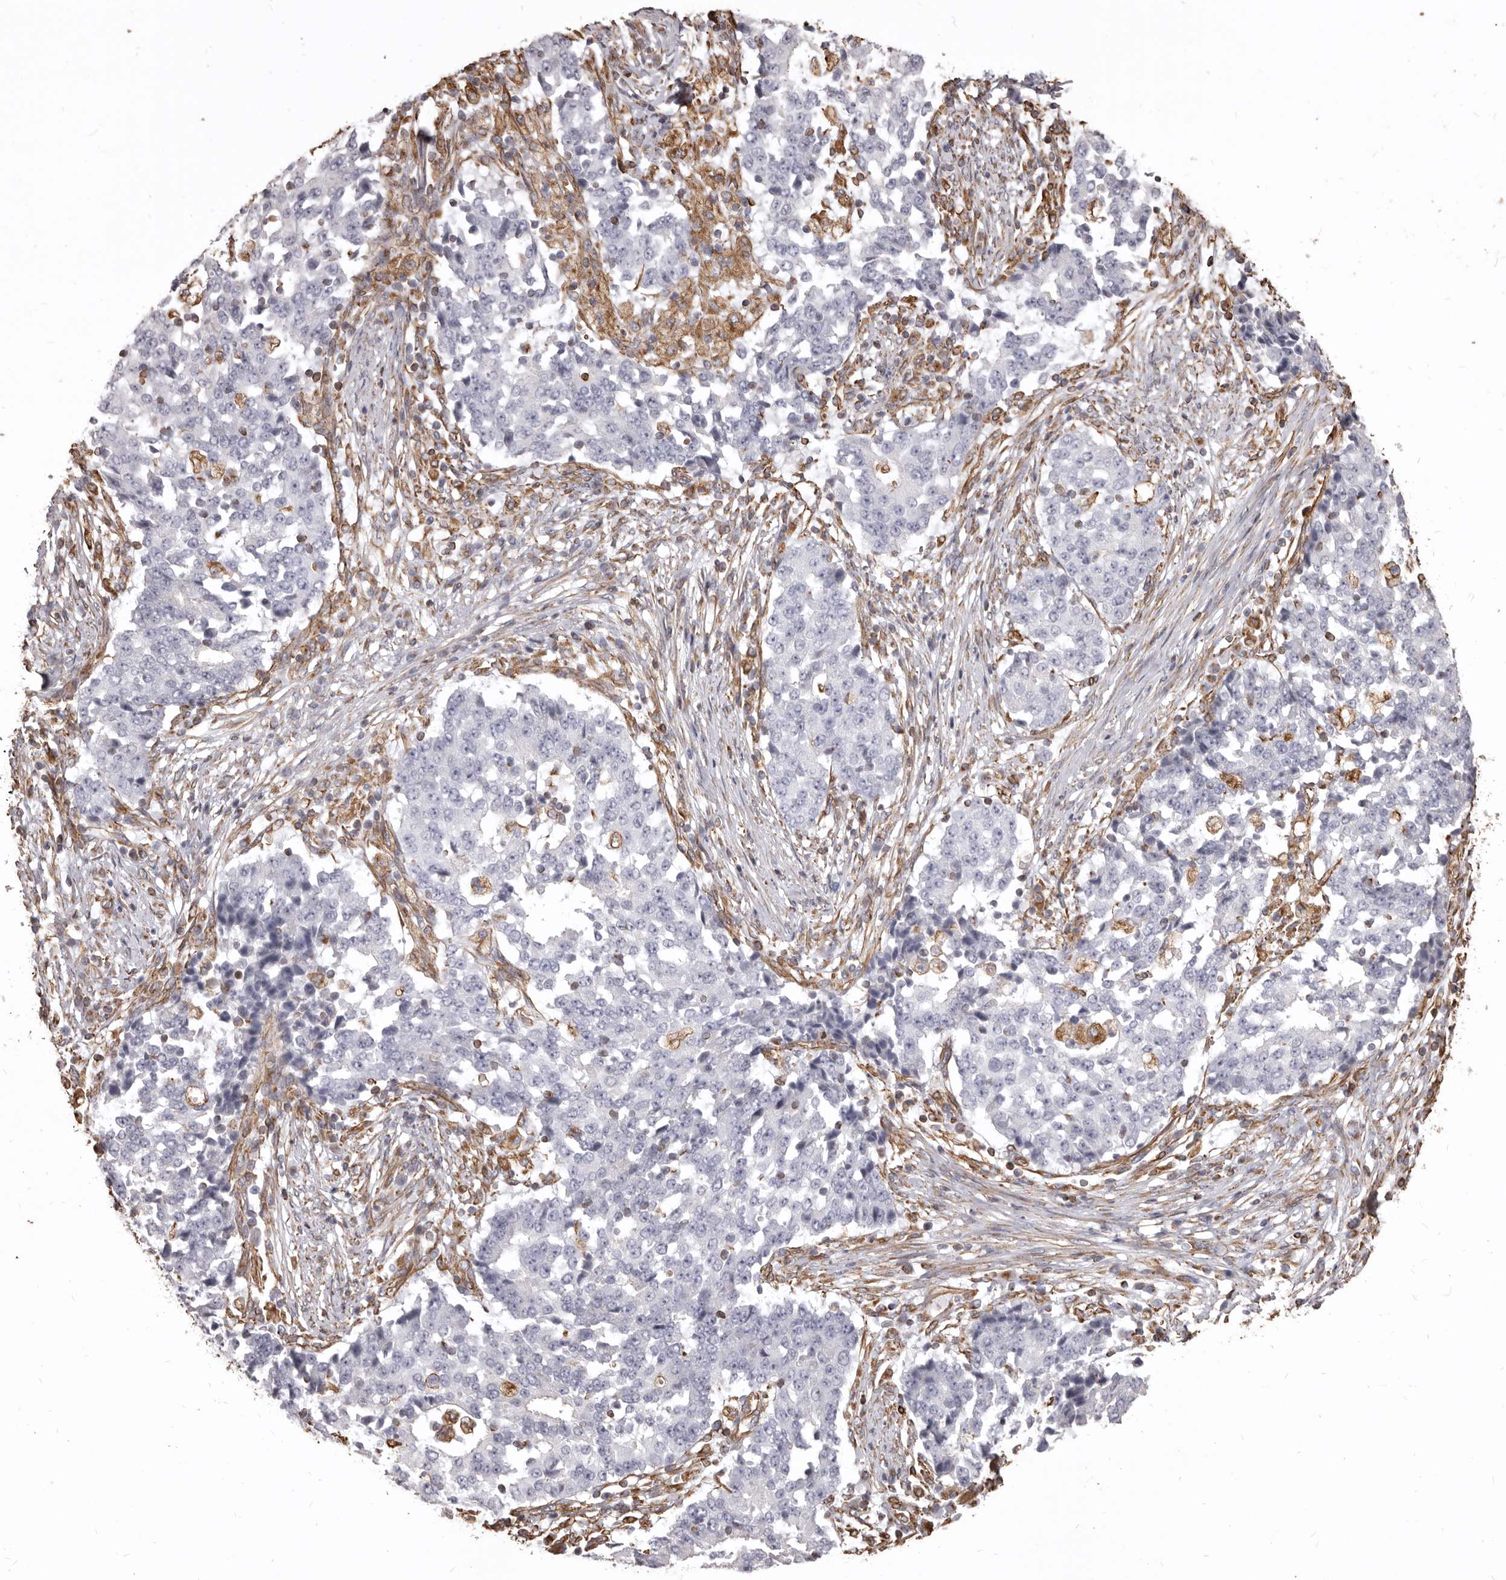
{"staining": {"intensity": "negative", "quantity": "none", "location": "none"}, "tissue": "stomach cancer", "cell_type": "Tumor cells", "image_type": "cancer", "snomed": [{"axis": "morphology", "description": "Adenocarcinoma, NOS"}, {"axis": "topography", "description": "Stomach"}], "caption": "A high-resolution image shows immunohistochemistry staining of stomach cancer (adenocarcinoma), which exhibits no significant positivity in tumor cells.", "gene": "MTURN", "patient": {"sex": "male", "age": 59}}